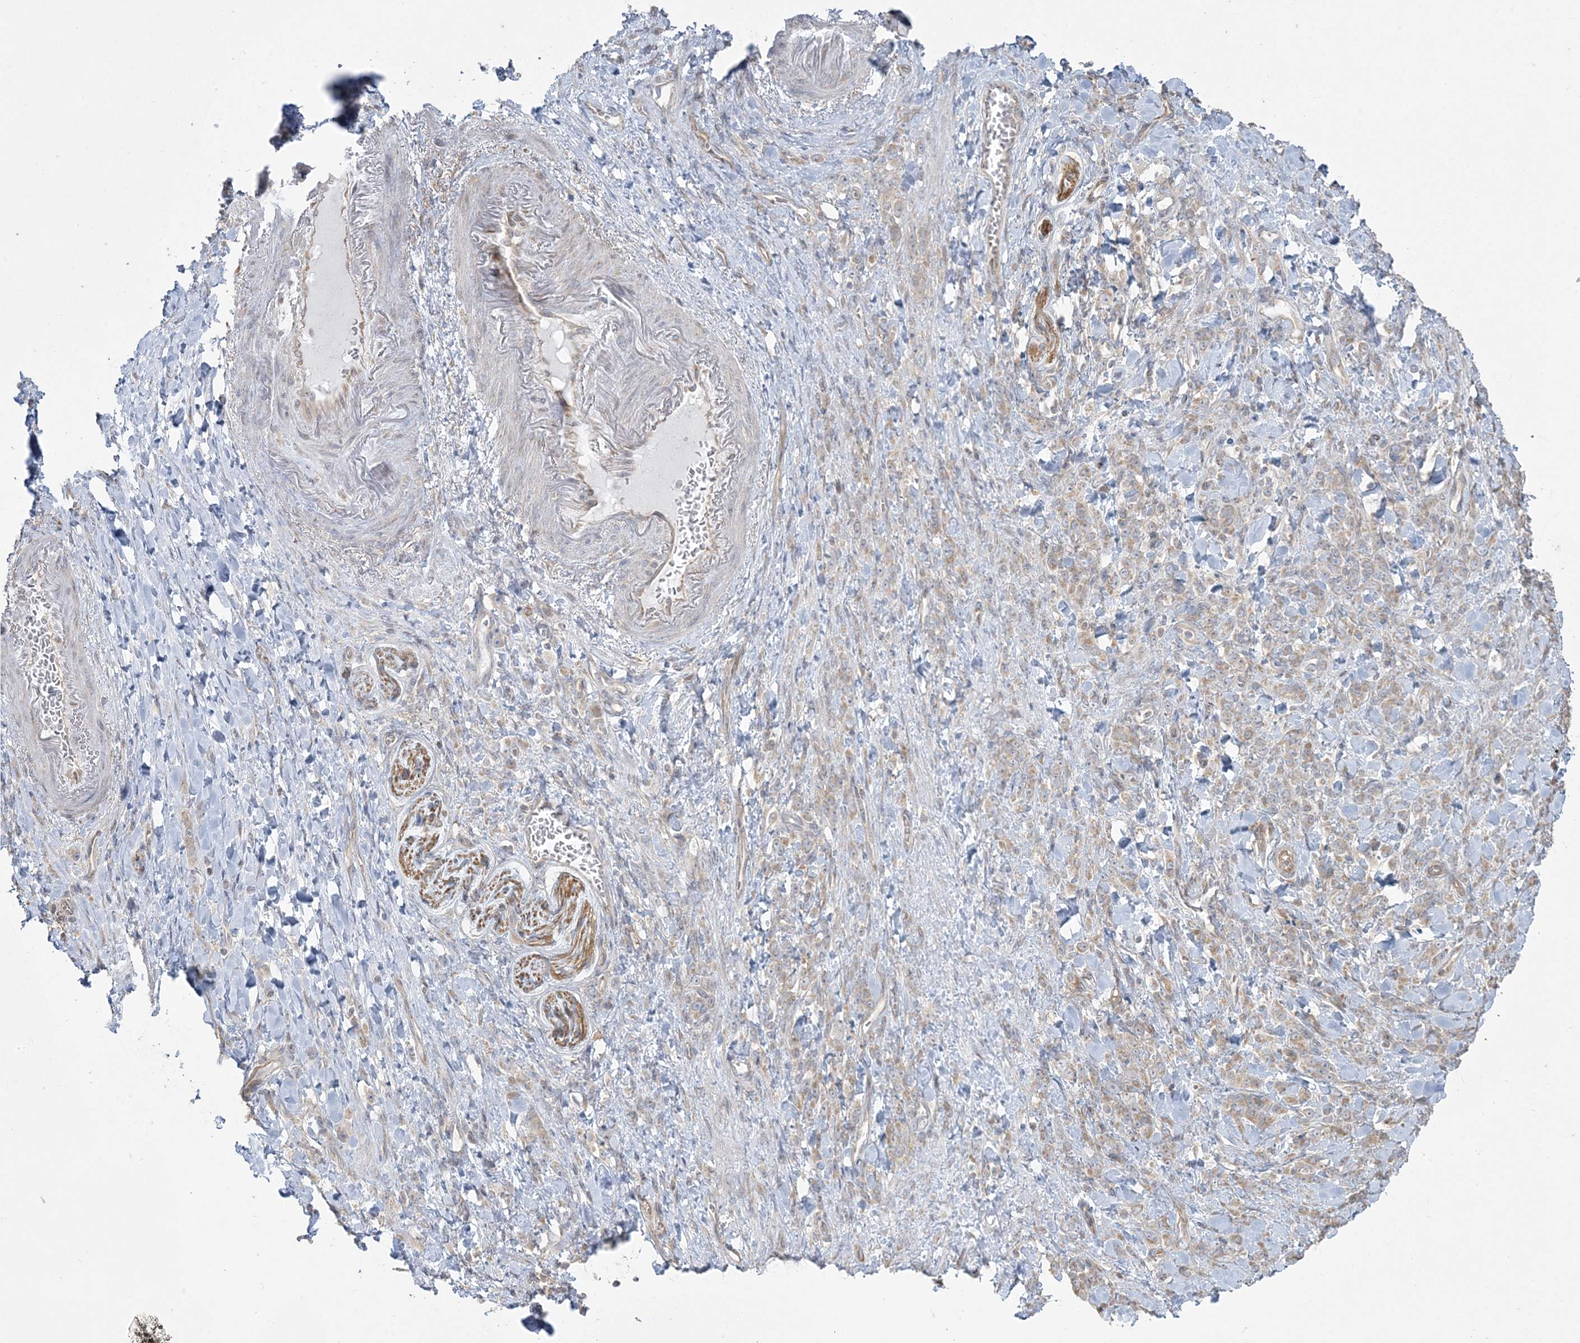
{"staining": {"intensity": "moderate", "quantity": ">75%", "location": "cytoplasmic/membranous"}, "tissue": "stomach cancer", "cell_type": "Tumor cells", "image_type": "cancer", "snomed": [{"axis": "morphology", "description": "Normal tissue, NOS"}, {"axis": "morphology", "description": "Adenocarcinoma, NOS"}, {"axis": "topography", "description": "Stomach"}], "caption": "The photomicrograph demonstrates immunohistochemical staining of stomach cancer (adenocarcinoma). There is moderate cytoplasmic/membranous expression is present in about >75% of tumor cells.", "gene": "ZC3H6", "patient": {"sex": "male", "age": 82}}